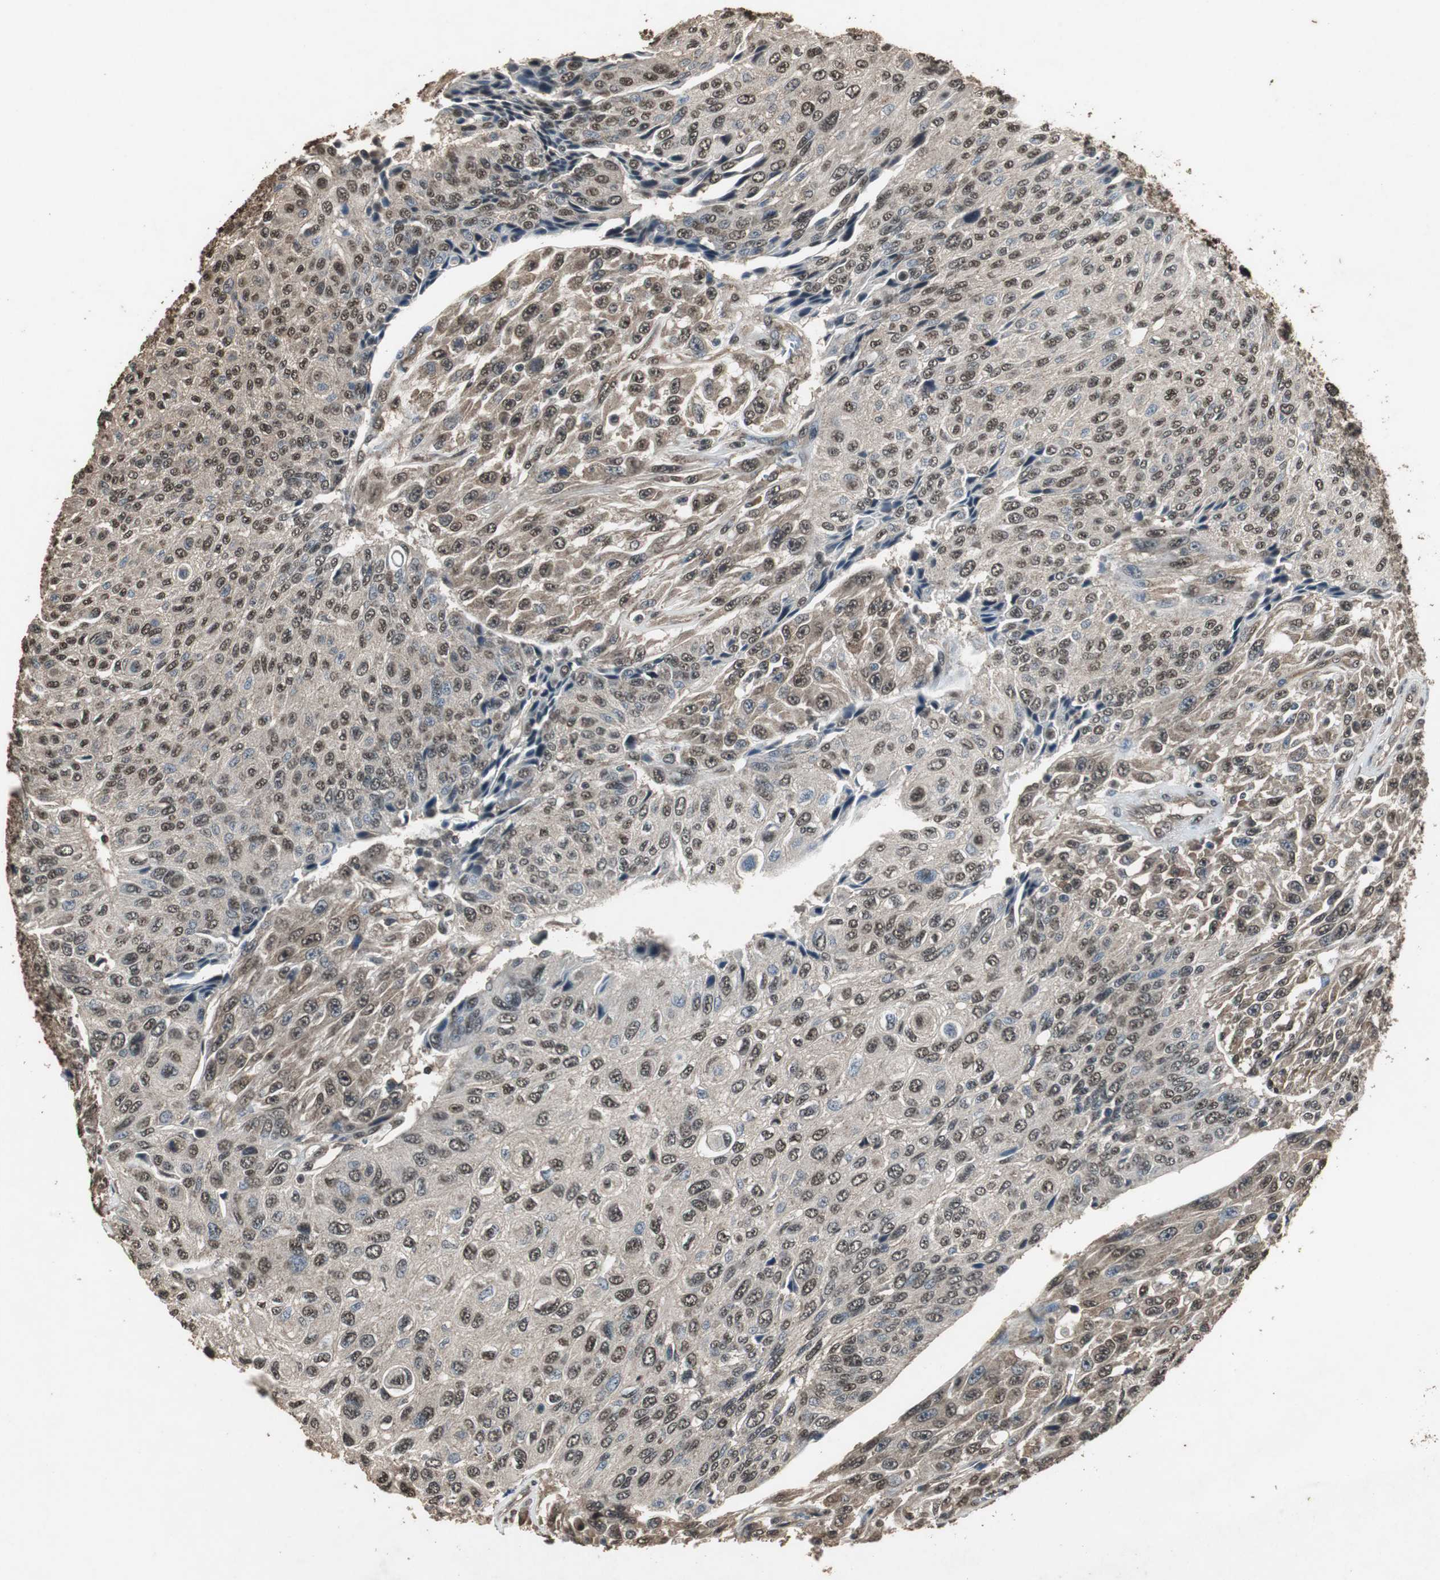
{"staining": {"intensity": "moderate", "quantity": ">75%", "location": "cytoplasmic/membranous,nuclear"}, "tissue": "urothelial cancer", "cell_type": "Tumor cells", "image_type": "cancer", "snomed": [{"axis": "morphology", "description": "Urothelial carcinoma, High grade"}, {"axis": "topography", "description": "Urinary bladder"}], "caption": "Immunohistochemical staining of high-grade urothelial carcinoma exhibits medium levels of moderate cytoplasmic/membranous and nuclear staining in about >75% of tumor cells.", "gene": "PPP1R13B", "patient": {"sex": "male", "age": 66}}